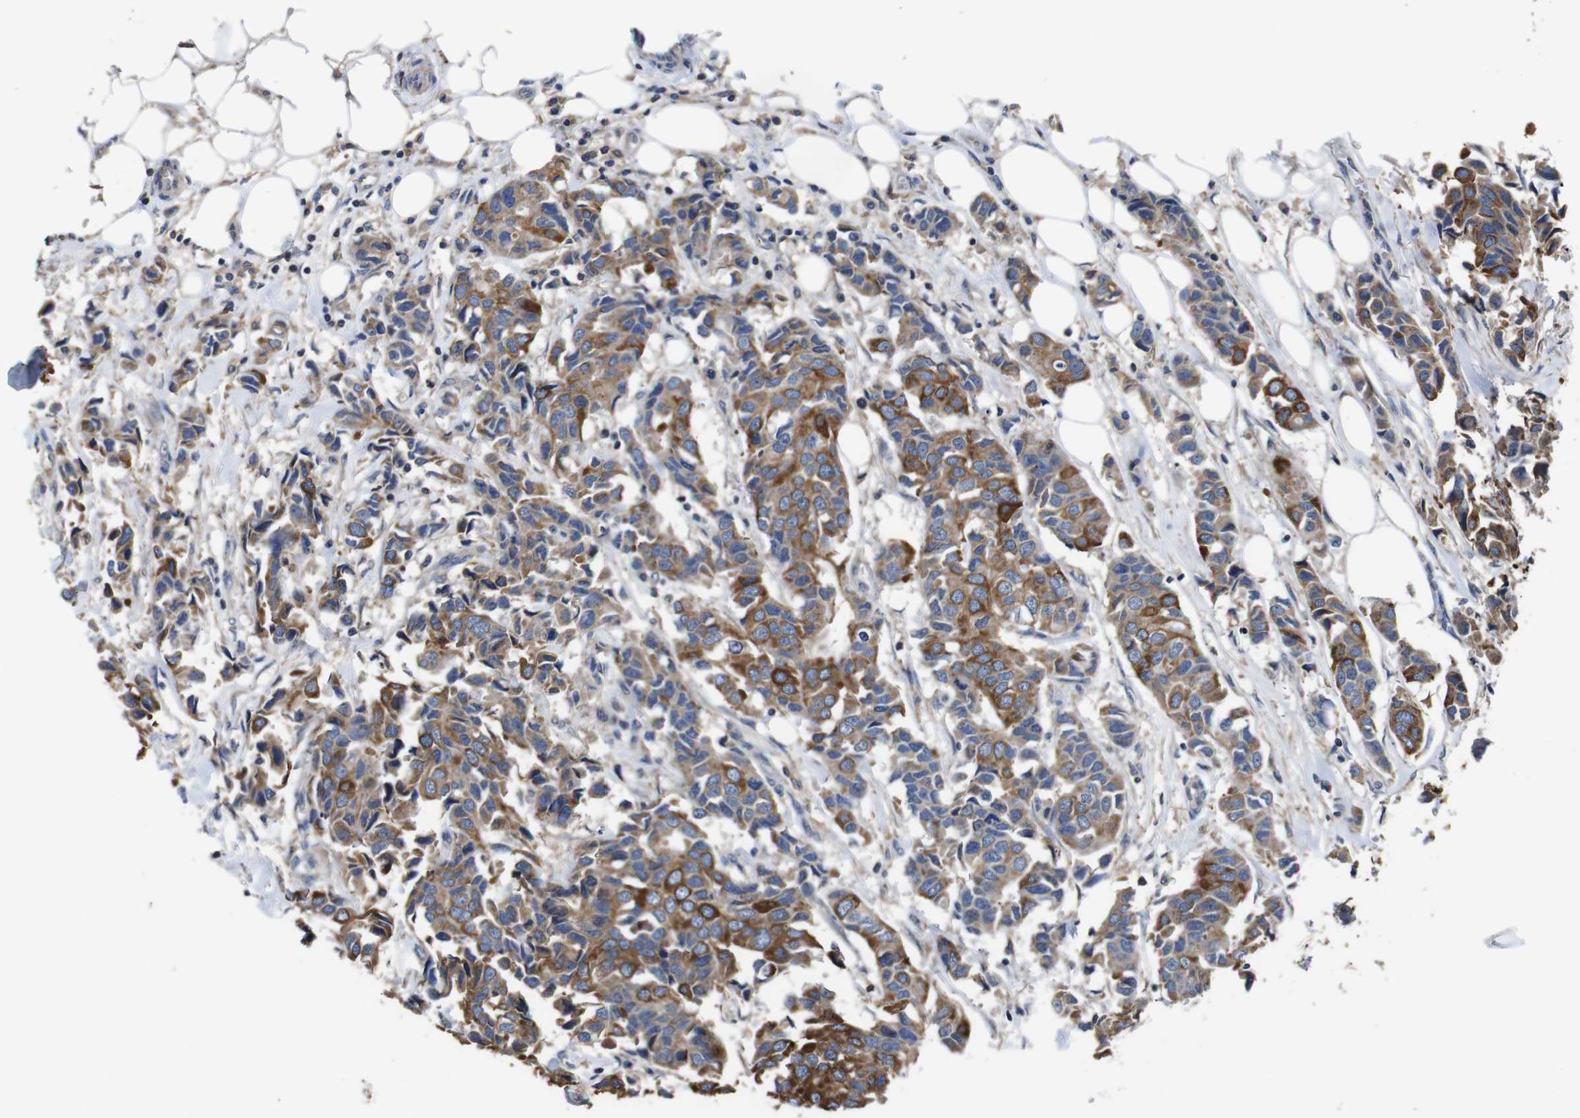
{"staining": {"intensity": "moderate", "quantity": ">75%", "location": "cytoplasmic/membranous"}, "tissue": "breast cancer", "cell_type": "Tumor cells", "image_type": "cancer", "snomed": [{"axis": "morphology", "description": "Duct carcinoma"}, {"axis": "topography", "description": "Breast"}], "caption": "Protein staining by immunohistochemistry reveals moderate cytoplasmic/membranous expression in approximately >75% of tumor cells in breast intraductal carcinoma. (DAB IHC with brightfield microscopy, high magnification).", "gene": "GLIPR1", "patient": {"sex": "female", "age": 80}}